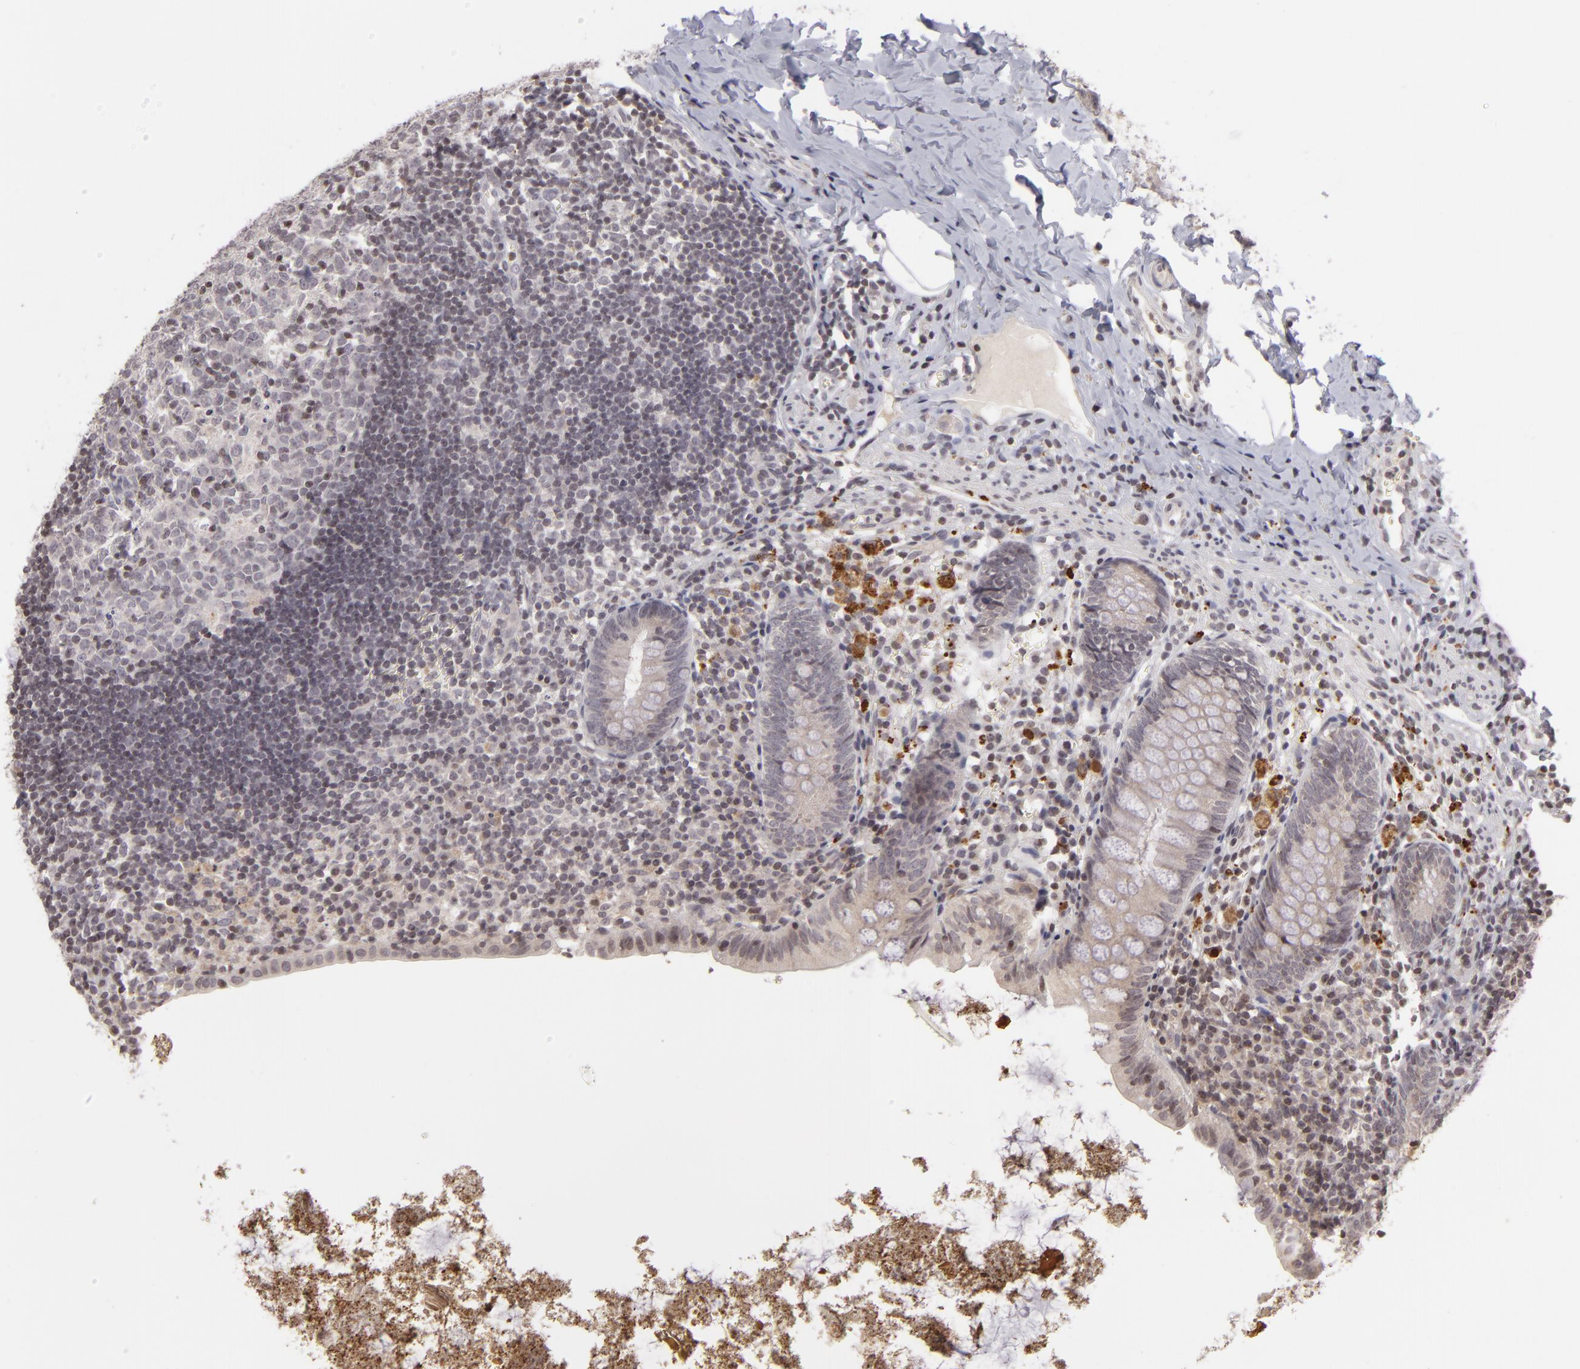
{"staining": {"intensity": "negative", "quantity": "none", "location": "none"}, "tissue": "appendix", "cell_type": "Glandular cells", "image_type": "normal", "snomed": [{"axis": "morphology", "description": "Normal tissue, NOS"}, {"axis": "topography", "description": "Appendix"}], "caption": "Immunohistochemistry of benign appendix exhibits no expression in glandular cells.", "gene": "AKAP6", "patient": {"sex": "female", "age": 9}}